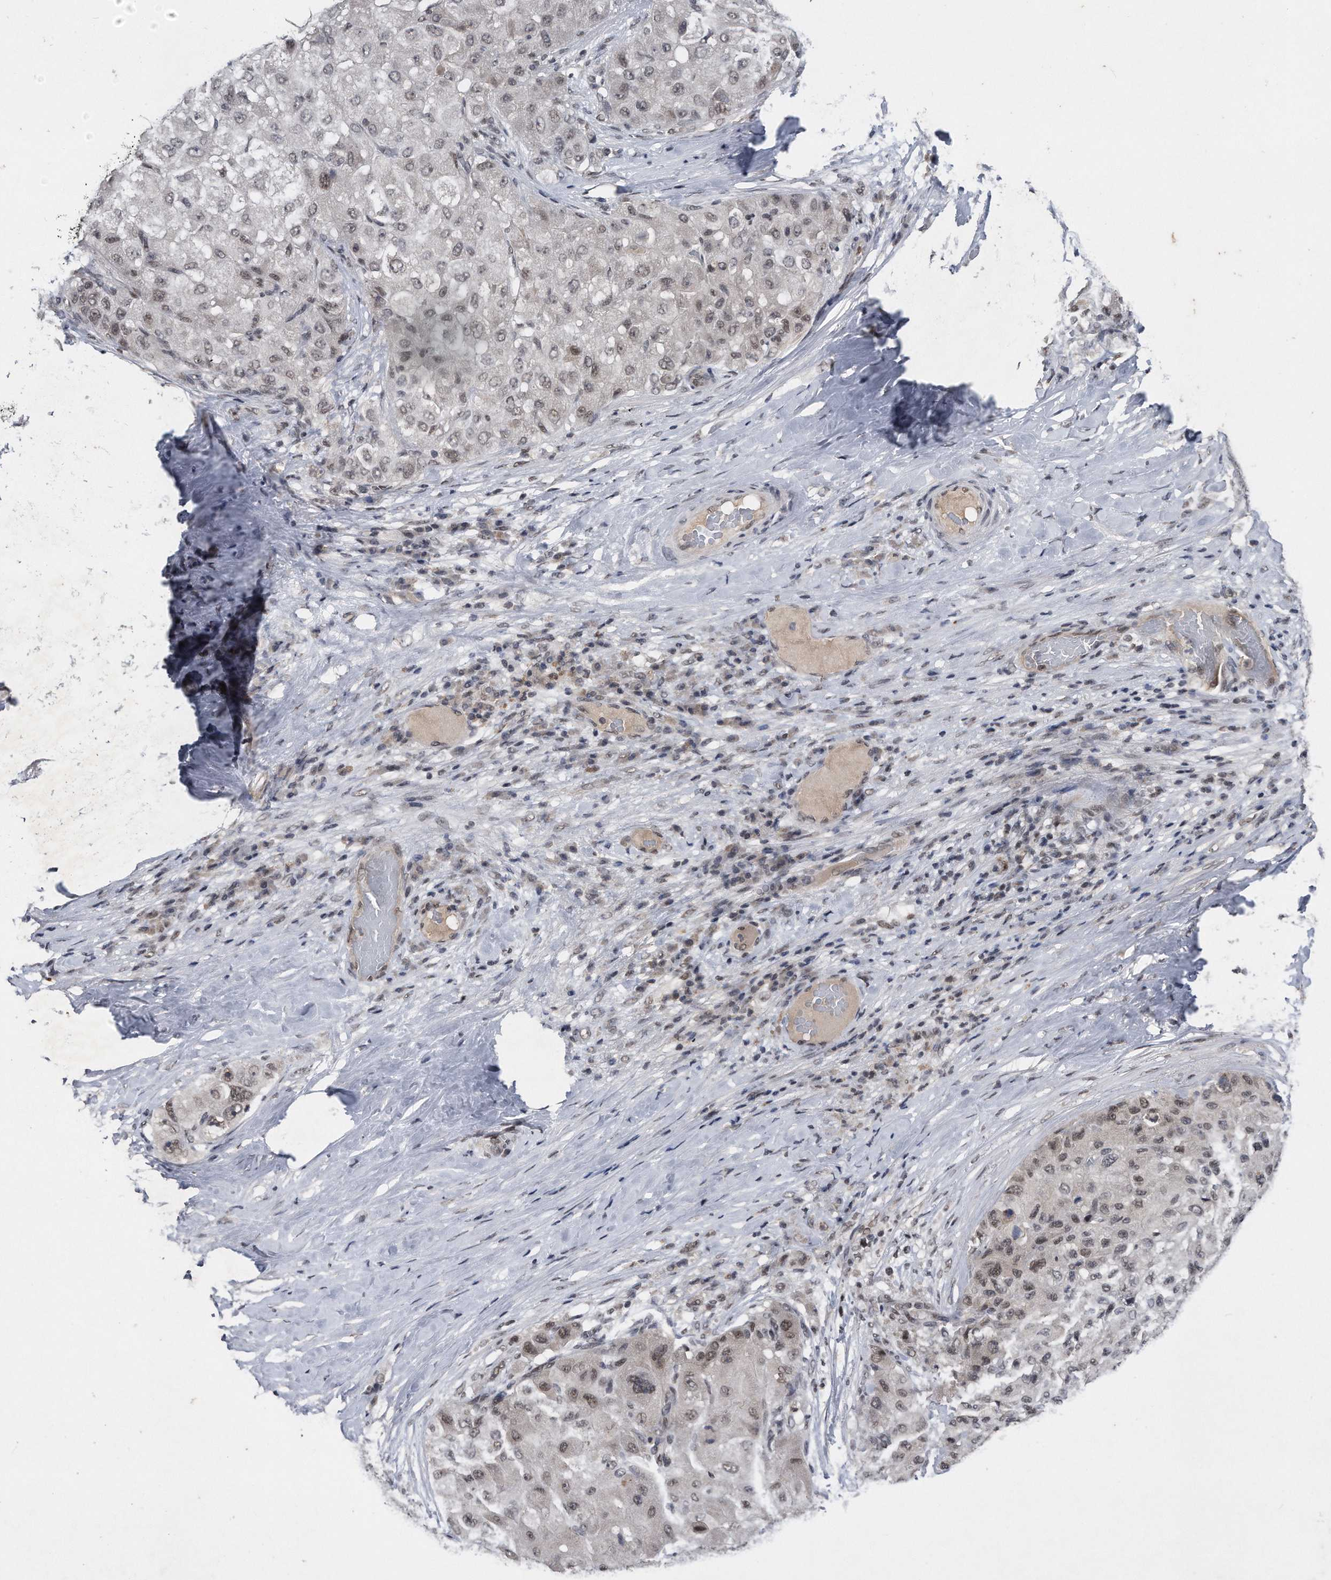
{"staining": {"intensity": "weak", "quantity": ">75%", "location": "nuclear"}, "tissue": "liver cancer", "cell_type": "Tumor cells", "image_type": "cancer", "snomed": [{"axis": "morphology", "description": "Carcinoma, Hepatocellular, NOS"}, {"axis": "topography", "description": "Liver"}], "caption": "Liver cancer (hepatocellular carcinoma) stained with DAB immunohistochemistry exhibits low levels of weak nuclear positivity in about >75% of tumor cells.", "gene": "VIRMA", "patient": {"sex": "male", "age": 80}}